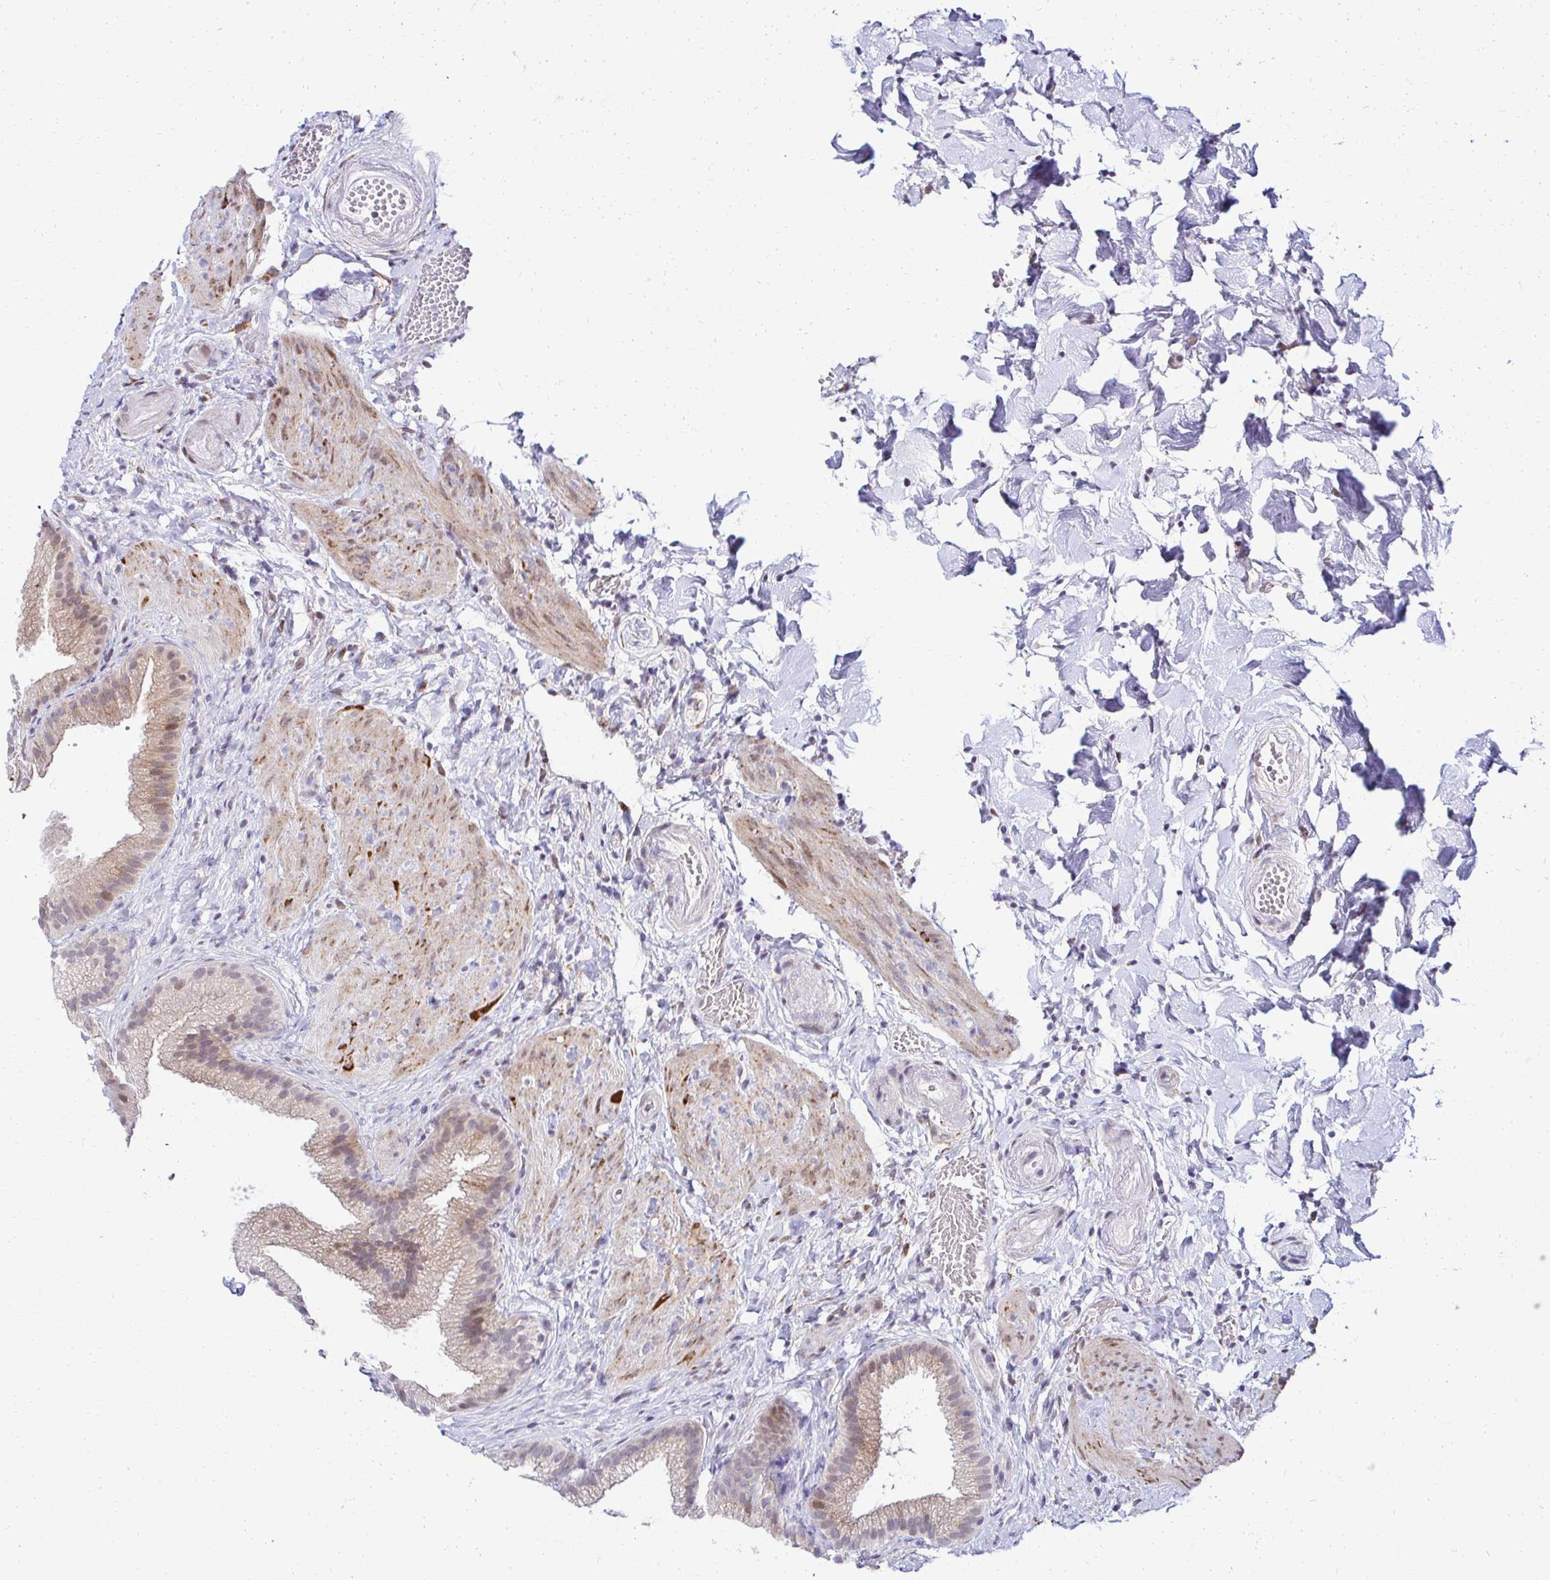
{"staining": {"intensity": "moderate", "quantity": "25%-75%", "location": "cytoplasmic/membranous,nuclear"}, "tissue": "gallbladder", "cell_type": "Glandular cells", "image_type": "normal", "snomed": [{"axis": "morphology", "description": "Normal tissue, NOS"}, {"axis": "topography", "description": "Gallbladder"}], "caption": "The photomicrograph demonstrates a brown stain indicating the presence of a protein in the cytoplasmic/membranous,nuclear of glandular cells in gallbladder. (brown staining indicates protein expression, while blue staining denotes nuclei).", "gene": "HPS1", "patient": {"sex": "female", "age": 63}}